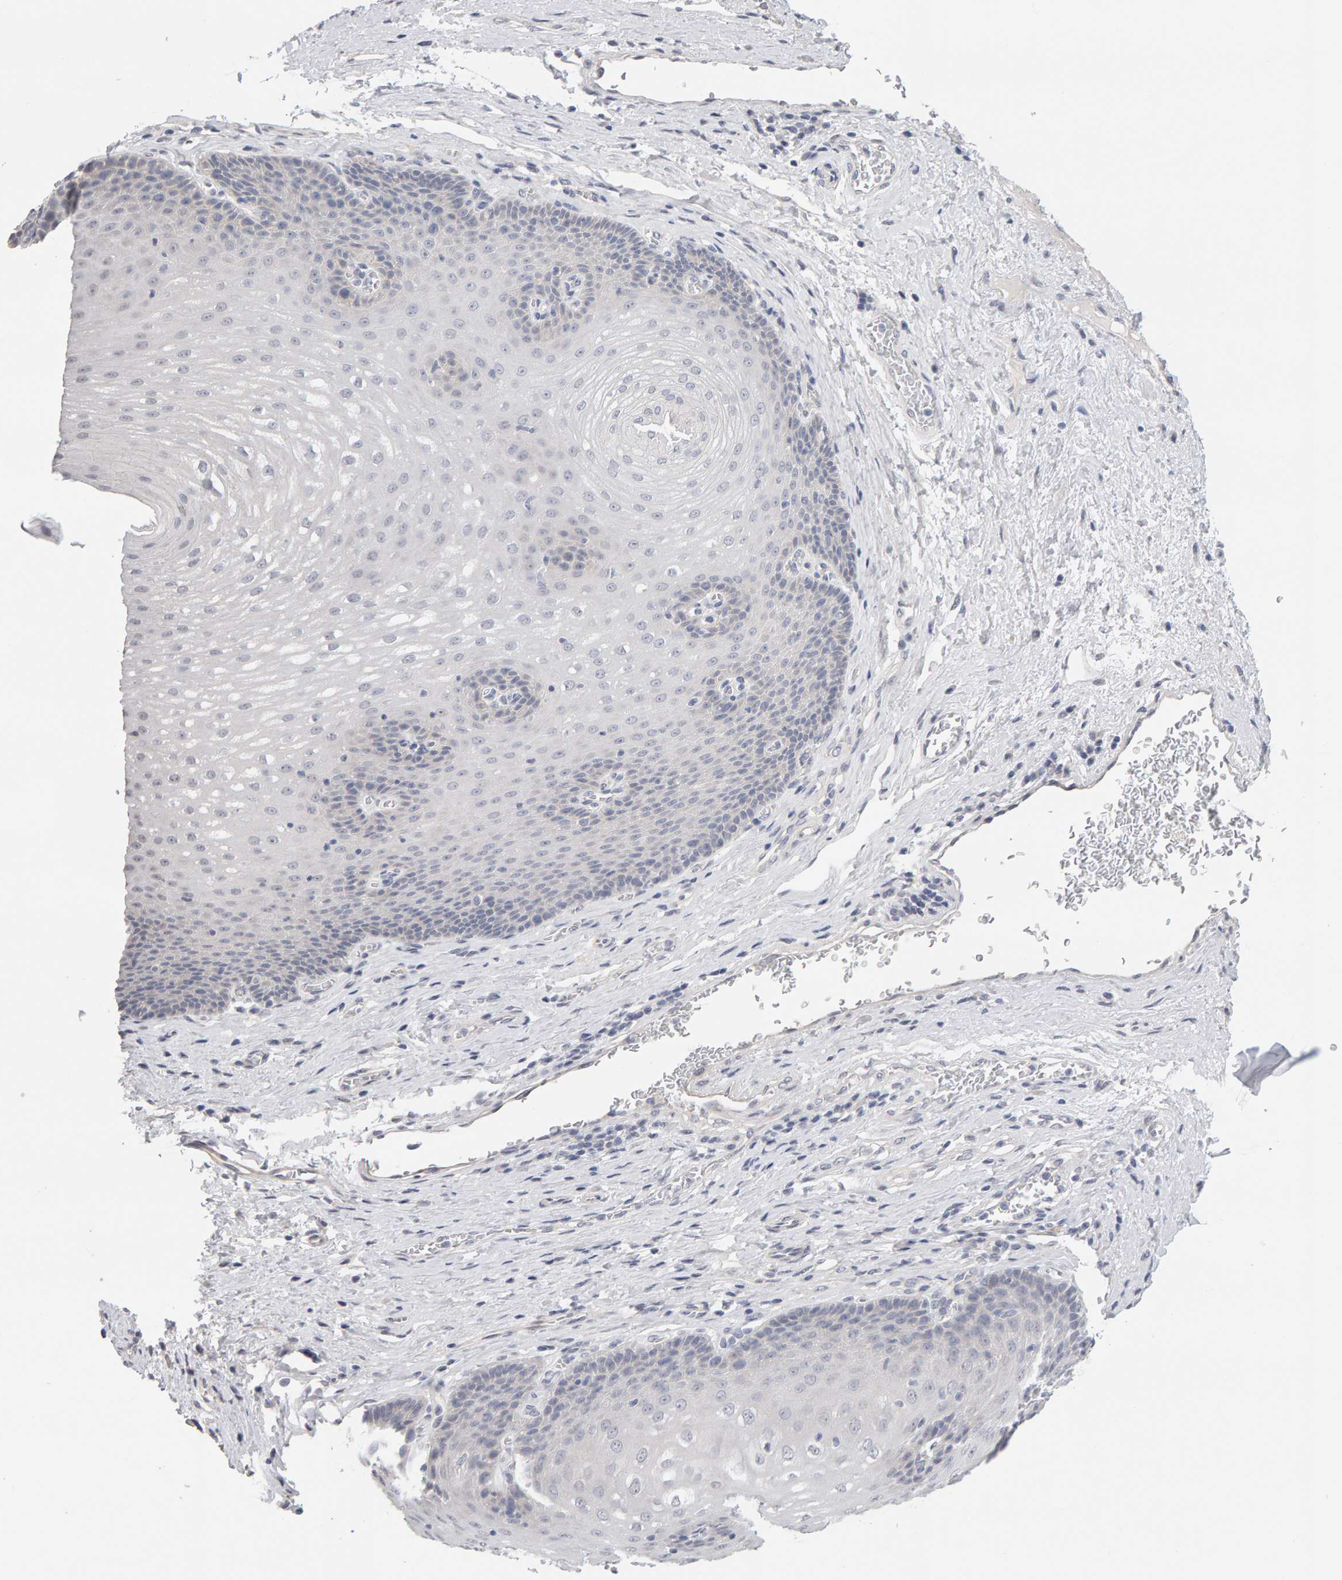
{"staining": {"intensity": "negative", "quantity": "none", "location": "none"}, "tissue": "esophagus", "cell_type": "Squamous epithelial cells", "image_type": "normal", "snomed": [{"axis": "morphology", "description": "Normal tissue, NOS"}, {"axis": "topography", "description": "Esophagus"}], "caption": "High magnification brightfield microscopy of benign esophagus stained with DAB (3,3'-diaminobenzidine) (brown) and counterstained with hematoxylin (blue): squamous epithelial cells show no significant expression.", "gene": "HNF4A", "patient": {"sex": "male", "age": 48}}